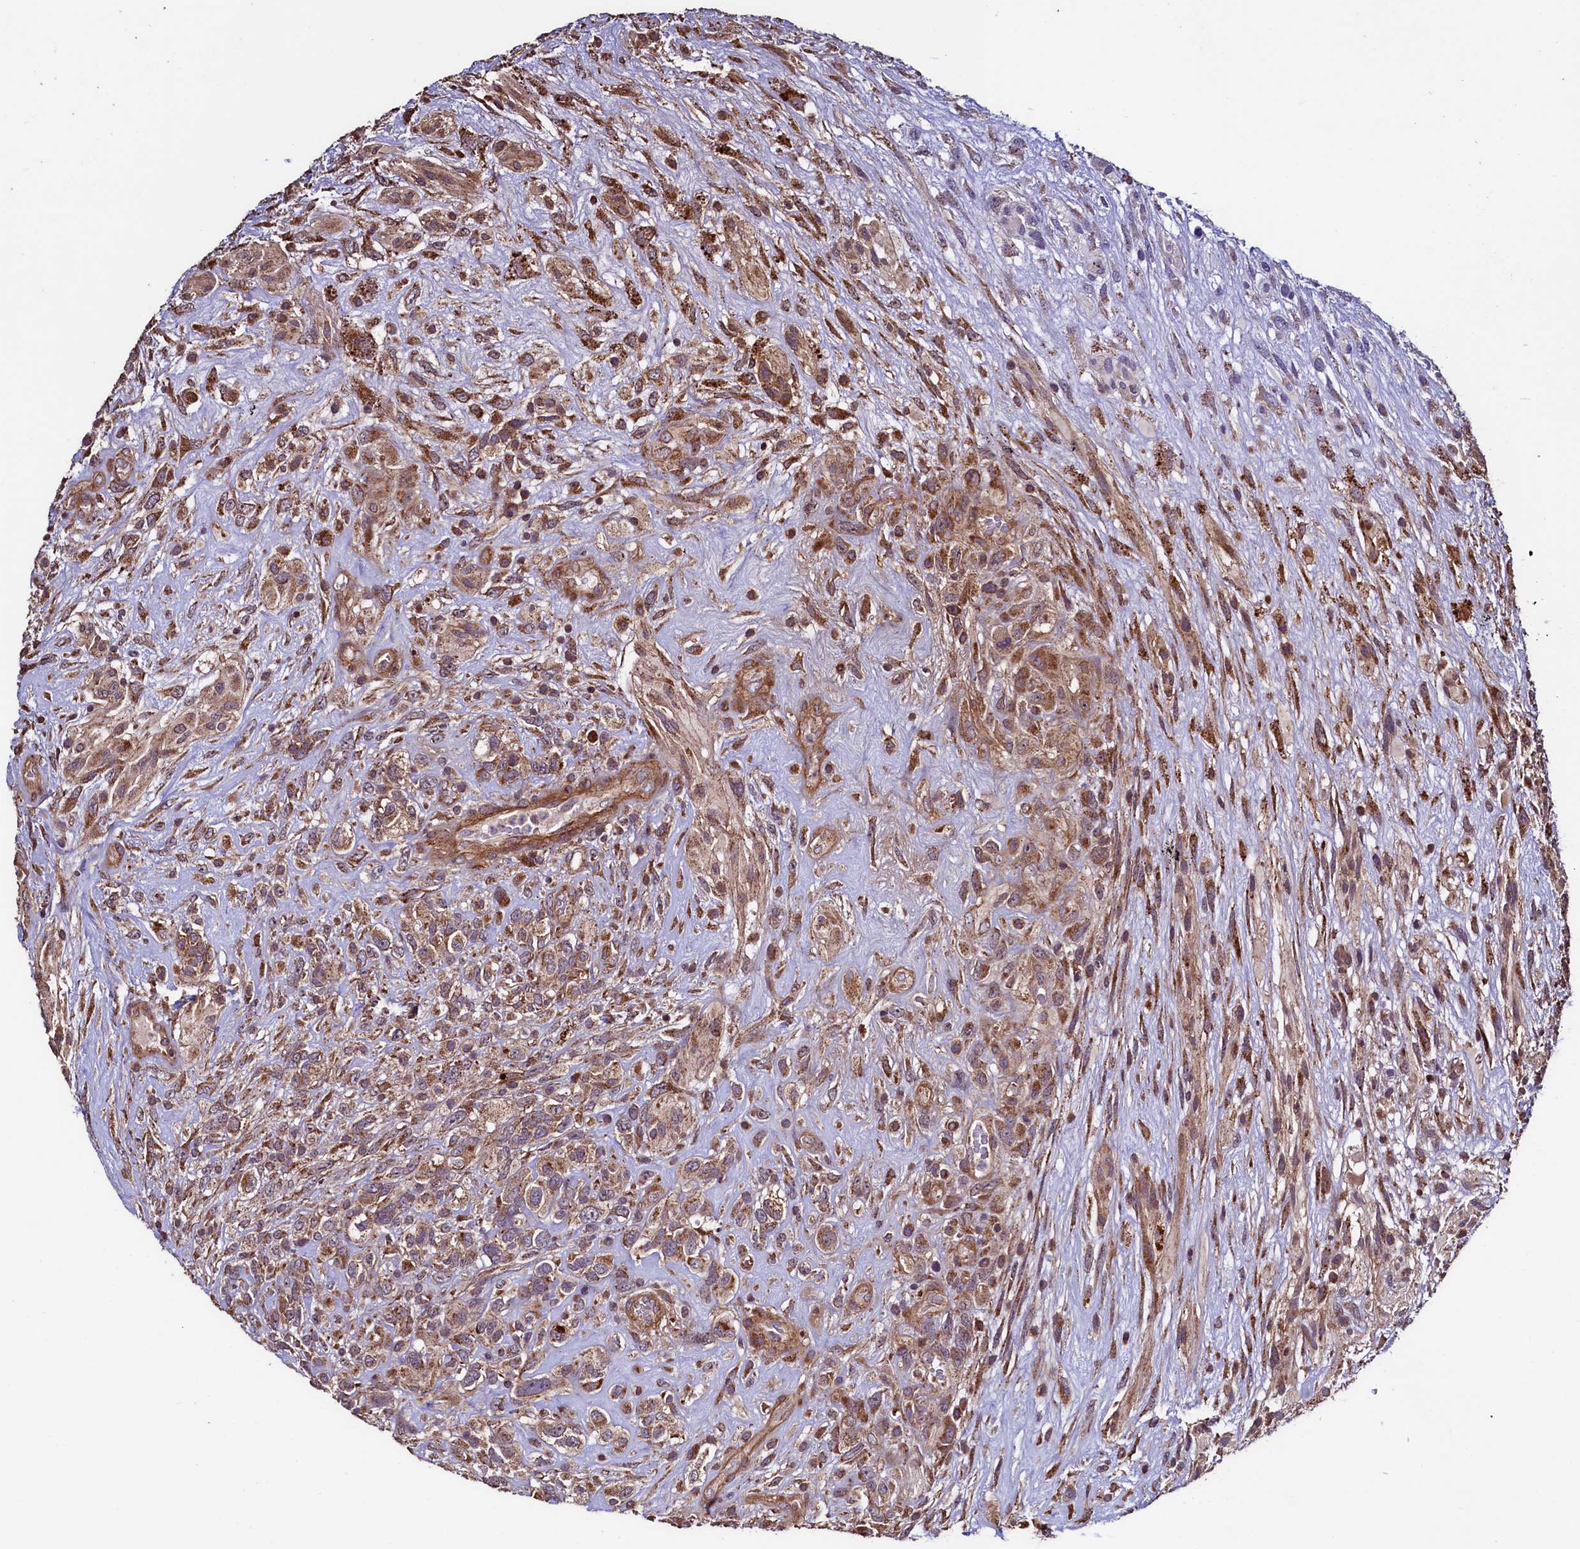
{"staining": {"intensity": "moderate", "quantity": ">75%", "location": "cytoplasmic/membranous"}, "tissue": "glioma", "cell_type": "Tumor cells", "image_type": "cancer", "snomed": [{"axis": "morphology", "description": "Glioma, malignant, High grade"}, {"axis": "topography", "description": "Brain"}], "caption": "Immunohistochemical staining of high-grade glioma (malignant) exhibits moderate cytoplasmic/membranous protein staining in approximately >75% of tumor cells.", "gene": "RBFA", "patient": {"sex": "male", "age": 61}}